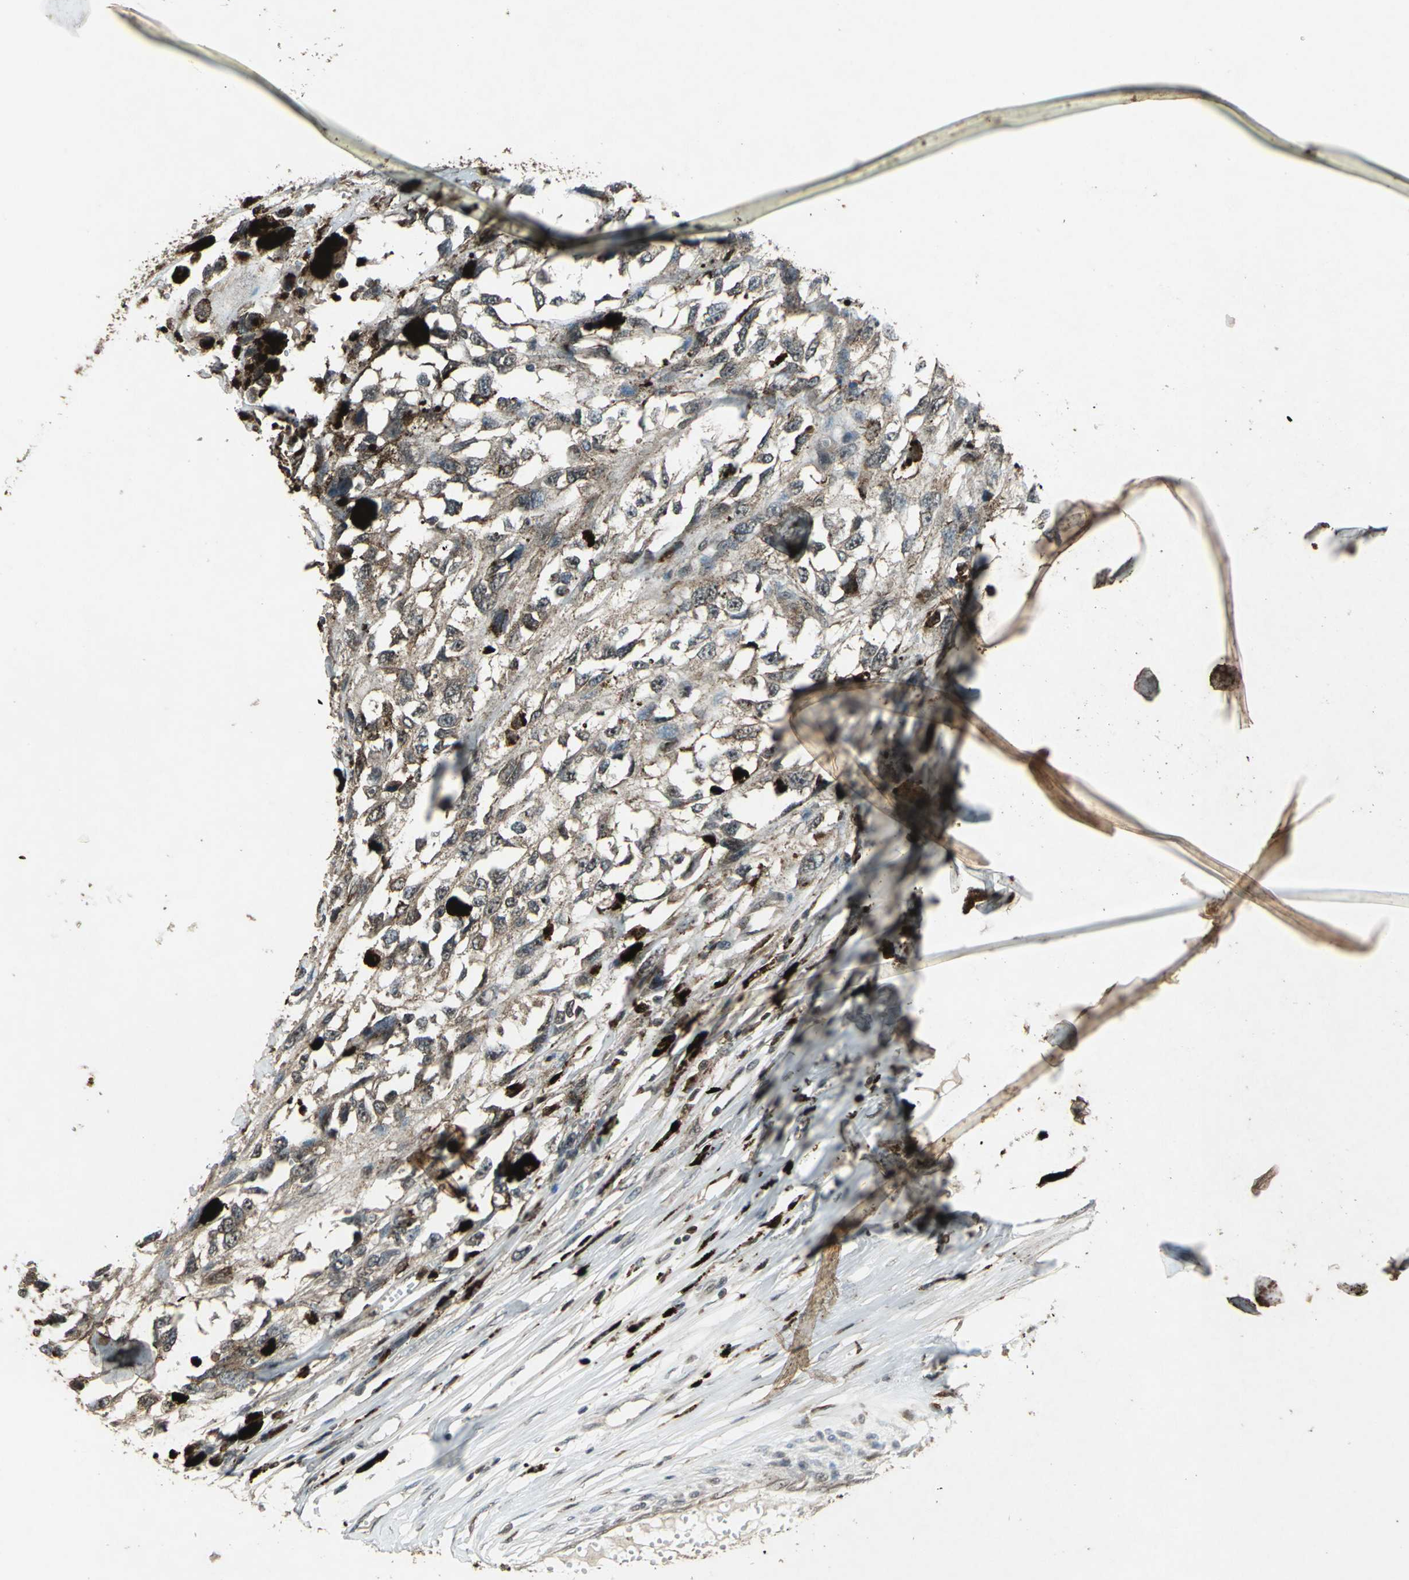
{"staining": {"intensity": "moderate", "quantity": "25%-75%", "location": "cytoplasmic/membranous"}, "tissue": "melanoma", "cell_type": "Tumor cells", "image_type": "cancer", "snomed": [{"axis": "morphology", "description": "Malignant melanoma, Metastatic site"}, {"axis": "topography", "description": "Lymph node"}], "caption": "DAB (3,3'-diaminobenzidine) immunohistochemical staining of human melanoma demonstrates moderate cytoplasmic/membranous protein expression in about 25%-75% of tumor cells.", "gene": "PYCARD", "patient": {"sex": "male", "age": 59}}